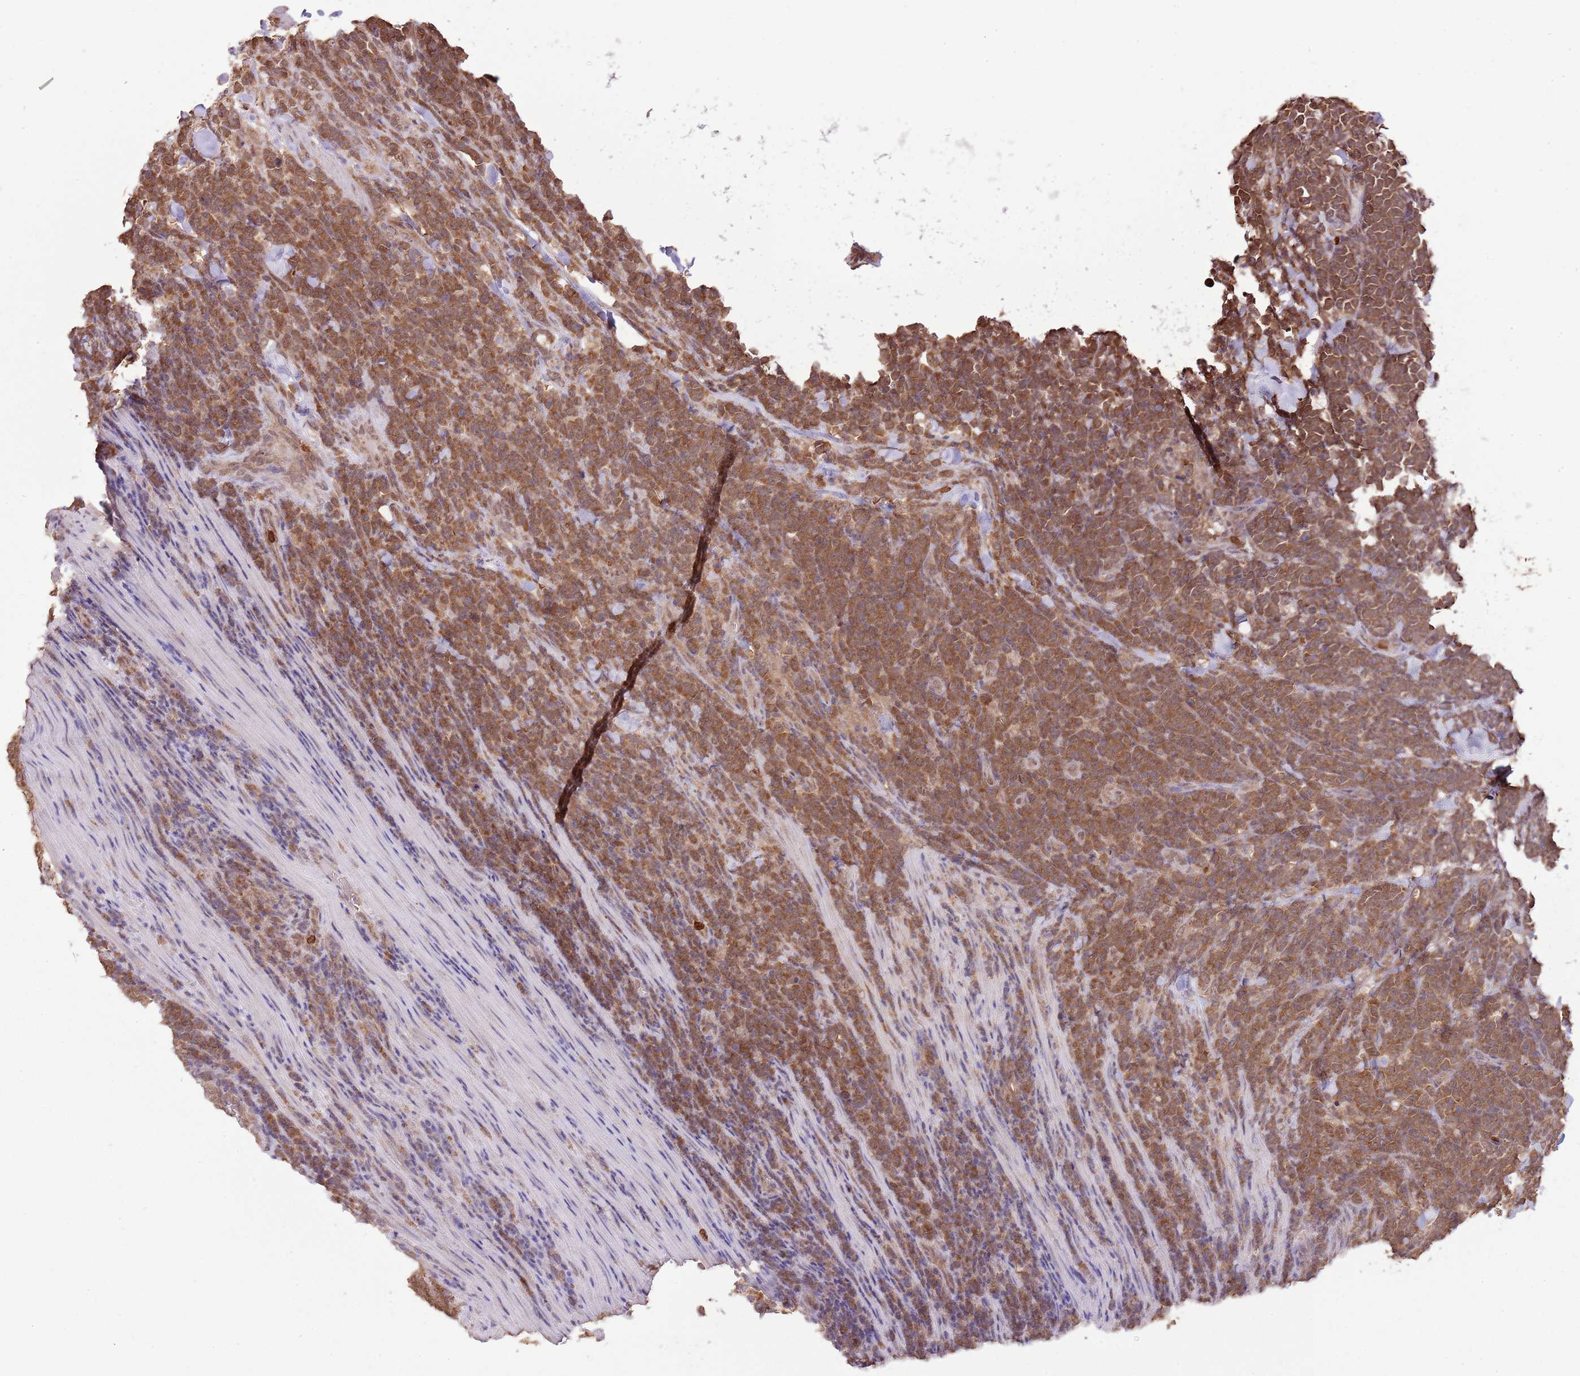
{"staining": {"intensity": "moderate", "quantity": ">75%", "location": "cytoplasmic/membranous"}, "tissue": "lymphoma", "cell_type": "Tumor cells", "image_type": "cancer", "snomed": [{"axis": "morphology", "description": "Malignant lymphoma, non-Hodgkin's type, High grade"}, {"axis": "topography", "description": "Small intestine"}], "caption": "High-power microscopy captured an IHC photomicrograph of high-grade malignant lymphoma, non-Hodgkin's type, revealing moderate cytoplasmic/membranous positivity in approximately >75% of tumor cells. The protein of interest is shown in brown color, while the nuclei are stained blue.", "gene": "AMIGO1", "patient": {"sex": "male", "age": 8}}